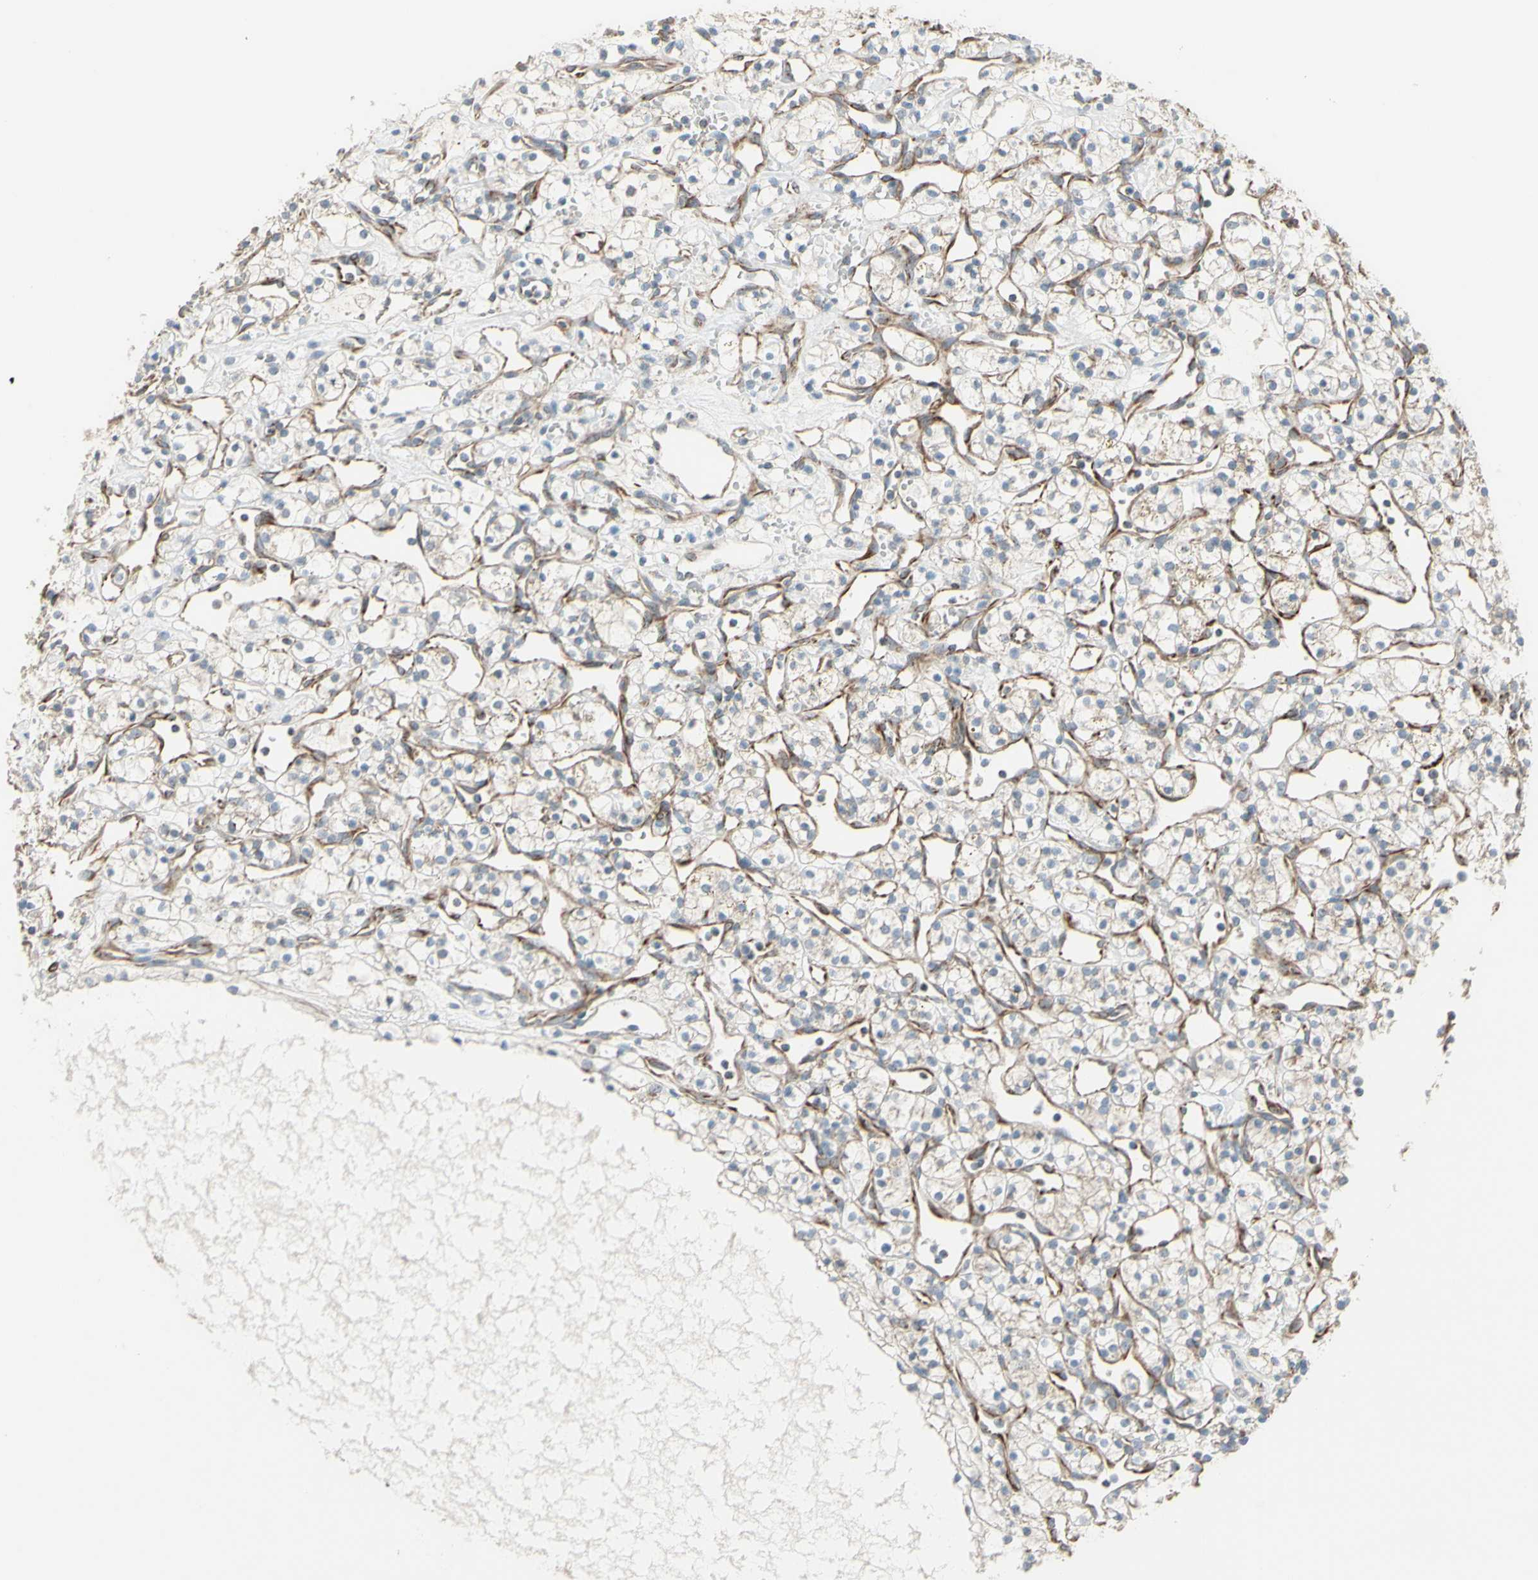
{"staining": {"intensity": "negative", "quantity": "none", "location": "none"}, "tissue": "renal cancer", "cell_type": "Tumor cells", "image_type": "cancer", "snomed": [{"axis": "morphology", "description": "Adenocarcinoma, NOS"}, {"axis": "topography", "description": "Kidney"}], "caption": "Immunohistochemical staining of renal adenocarcinoma displays no significant expression in tumor cells.", "gene": "FAM171B", "patient": {"sex": "female", "age": 60}}